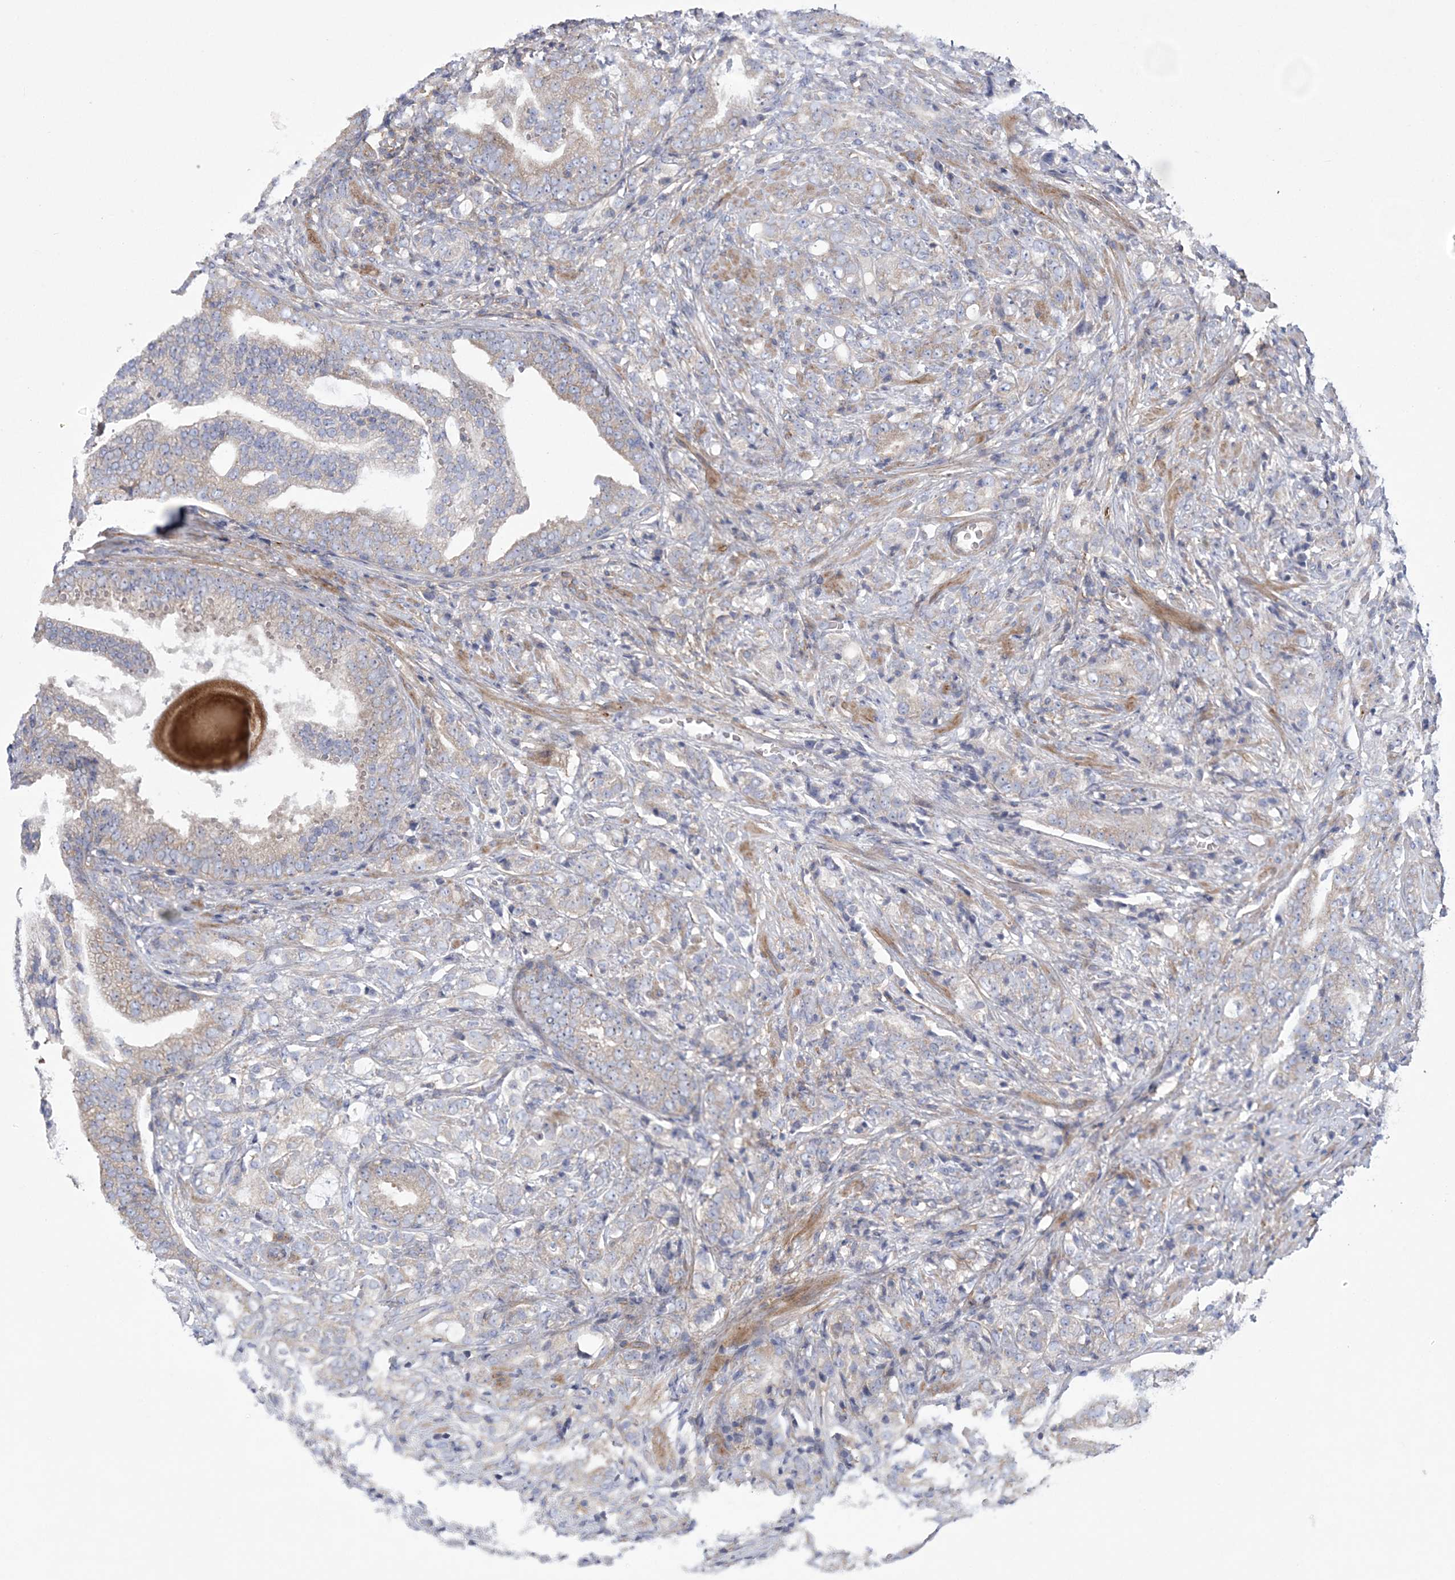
{"staining": {"intensity": "negative", "quantity": "none", "location": "none"}, "tissue": "prostate cancer", "cell_type": "Tumor cells", "image_type": "cancer", "snomed": [{"axis": "morphology", "description": "Adenocarcinoma, High grade"}, {"axis": "topography", "description": "Prostate"}], "caption": "High magnification brightfield microscopy of high-grade adenocarcinoma (prostate) stained with DAB (3,3'-diaminobenzidine) (brown) and counterstained with hematoxylin (blue): tumor cells show no significant staining. The staining is performed using DAB (3,3'-diaminobenzidine) brown chromogen with nuclei counter-stained in using hematoxylin.", "gene": "ARSJ", "patient": {"sex": "male", "age": 57}}